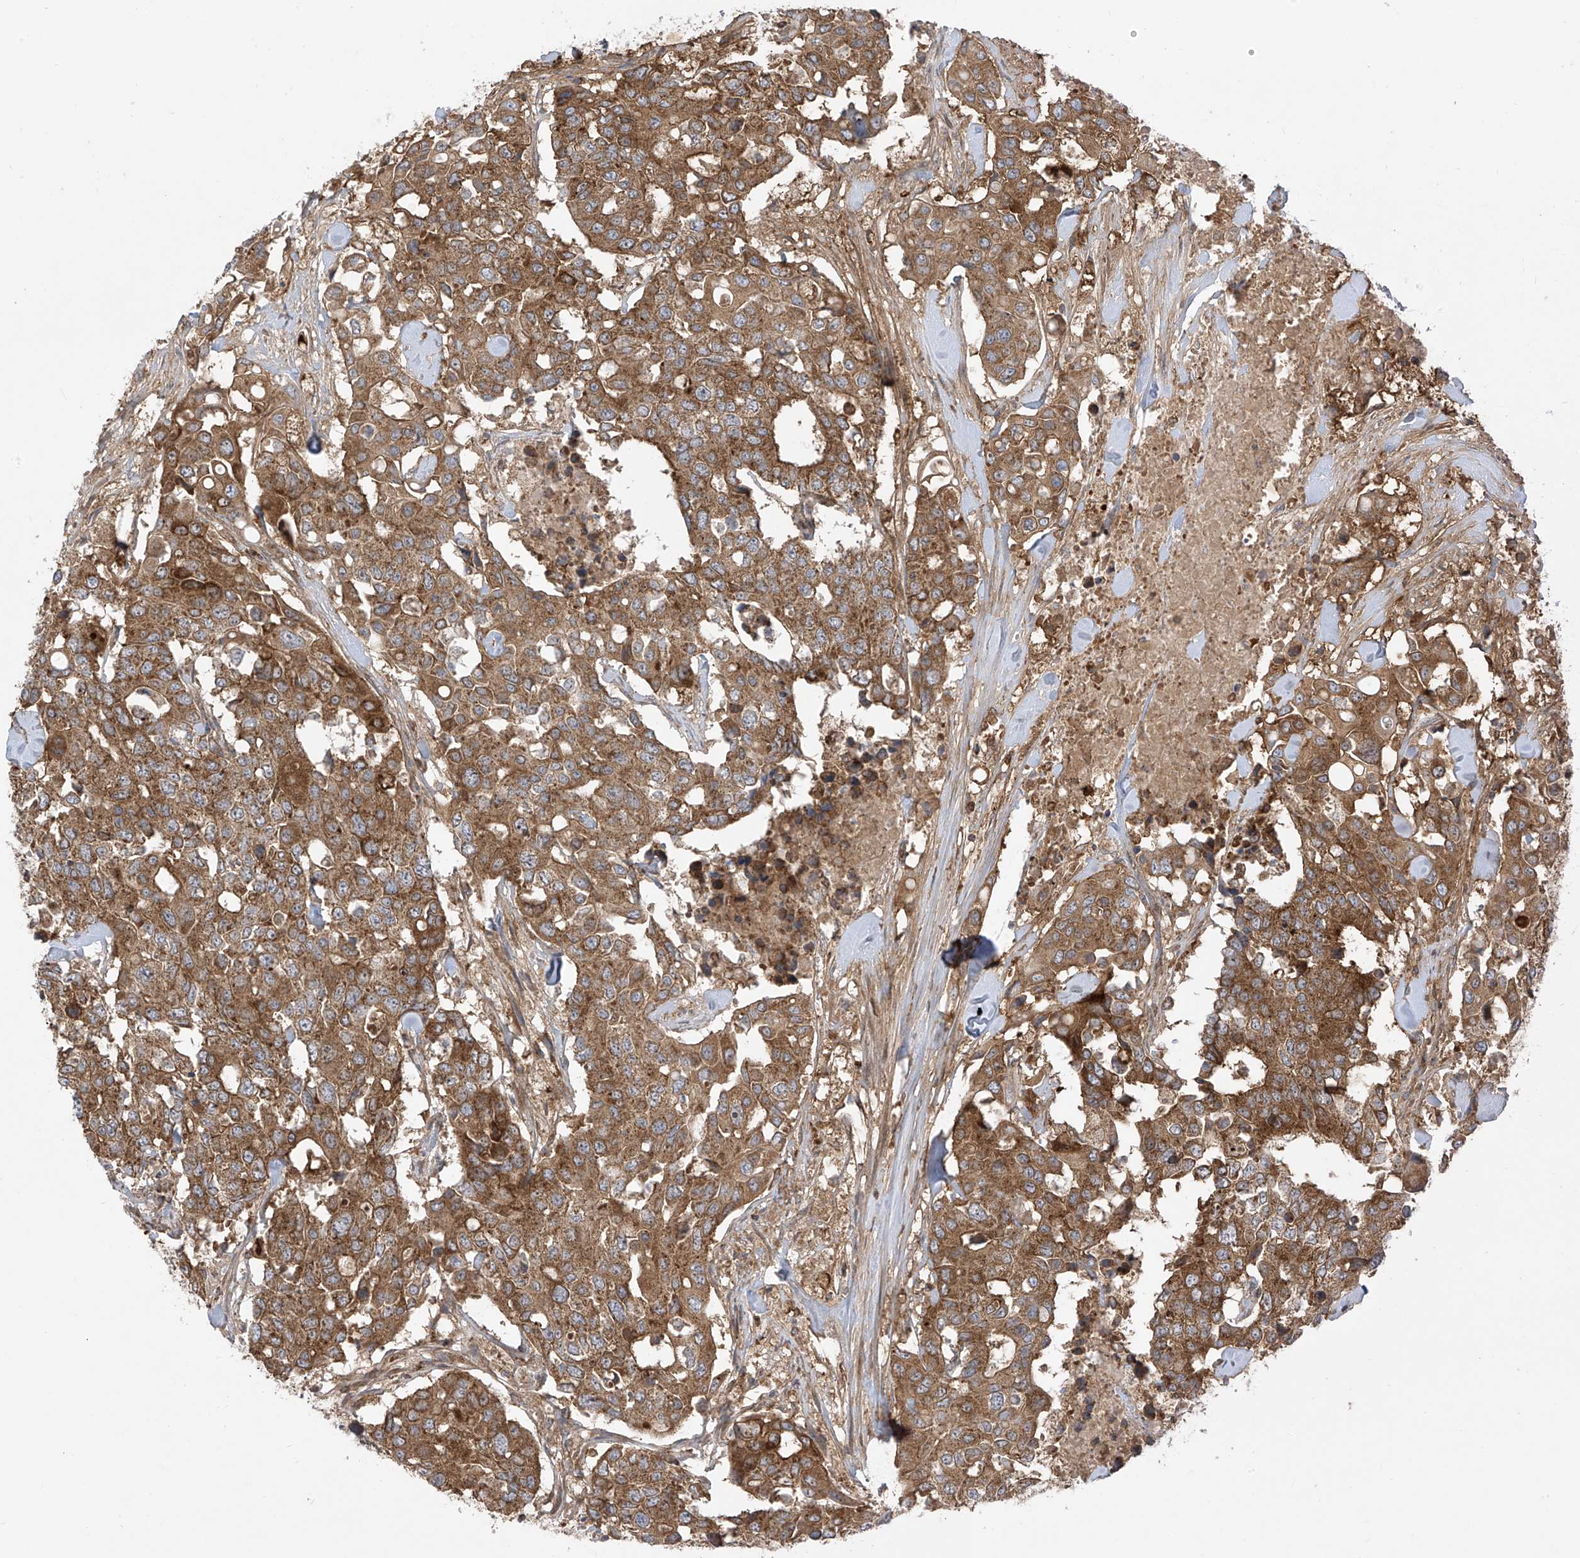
{"staining": {"intensity": "moderate", "quantity": ">75%", "location": "cytoplasmic/membranous"}, "tissue": "colorectal cancer", "cell_type": "Tumor cells", "image_type": "cancer", "snomed": [{"axis": "morphology", "description": "Adenocarcinoma, NOS"}, {"axis": "topography", "description": "Colon"}], "caption": "Immunohistochemistry image of neoplastic tissue: human colorectal cancer stained using IHC reveals medium levels of moderate protein expression localized specifically in the cytoplasmic/membranous of tumor cells, appearing as a cytoplasmic/membranous brown color.", "gene": "REPS1", "patient": {"sex": "male", "age": 77}}